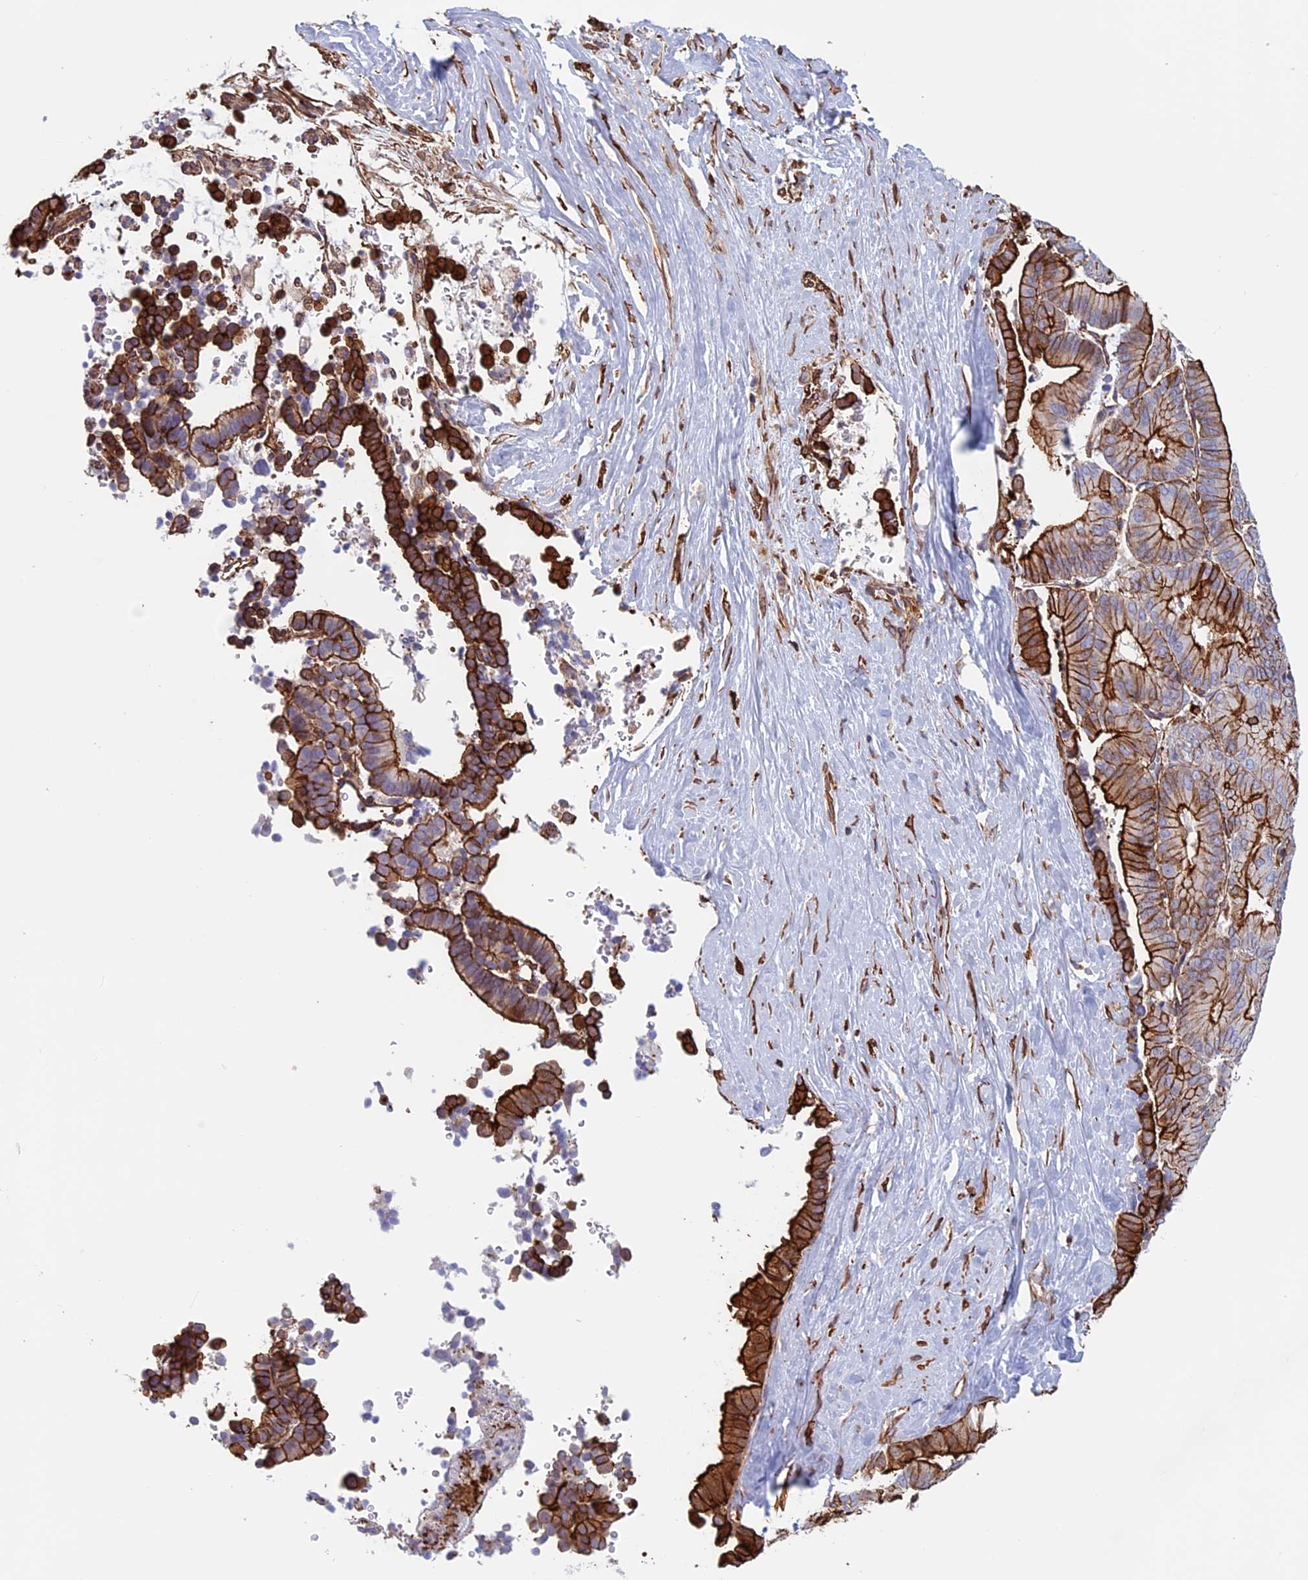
{"staining": {"intensity": "strong", "quantity": "25%-75%", "location": "cytoplasmic/membranous"}, "tissue": "liver cancer", "cell_type": "Tumor cells", "image_type": "cancer", "snomed": [{"axis": "morphology", "description": "Cholangiocarcinoma"}, {"axis": "topography", "description": "Liver"}], "caption": "An image of human liver cancer stained for a protein exhibits strong cytoplasmic/membranous brown staining in tumor cells. Nuclei are stained in blue.", "gene": "ANGPTL2", "patient": {"sex": "female", "age": 75}}